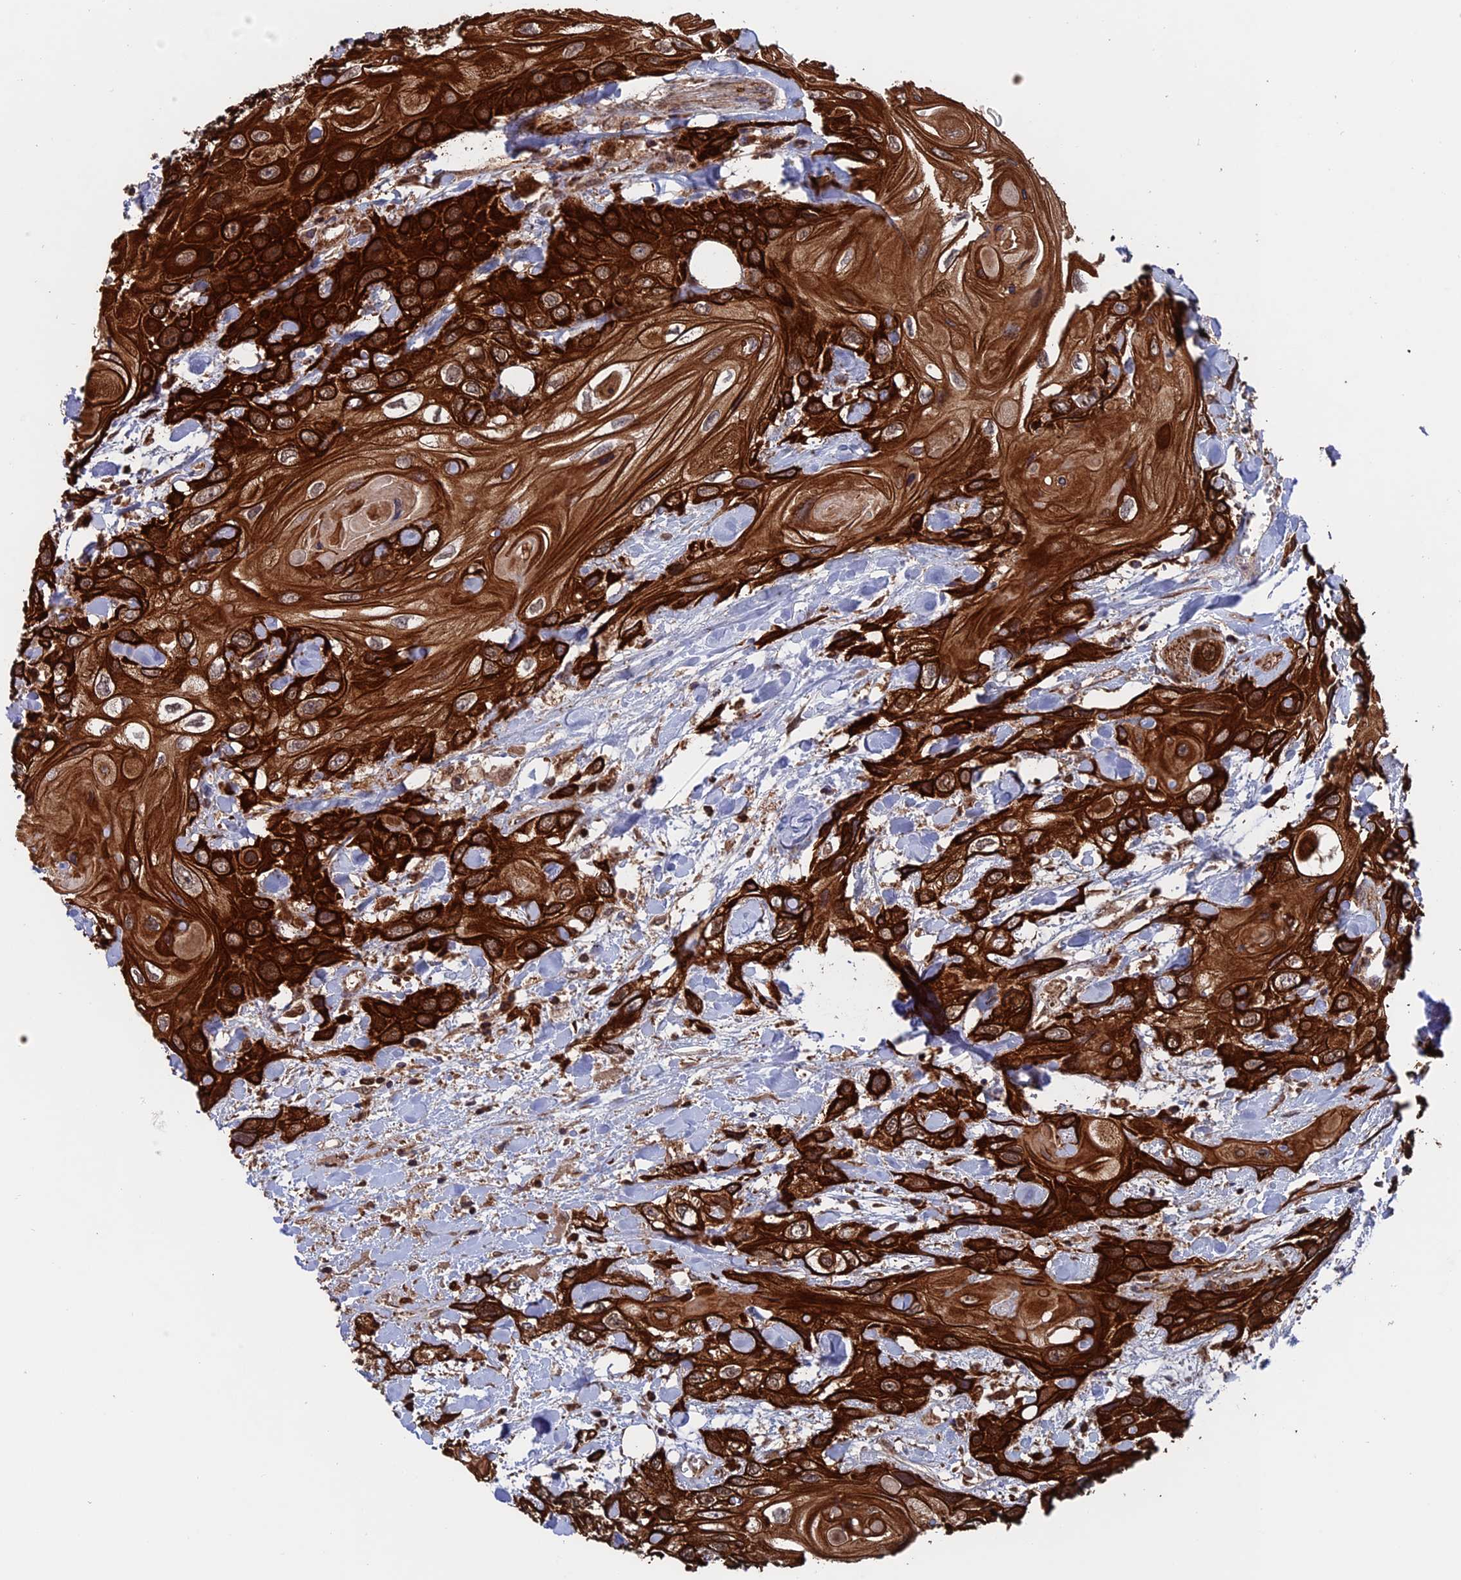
{"staining": {"intensity": "strong", "quantity": ">75%", "location": "cytoplasmic/membranous"}, "tissue": "head and neck cancer", "cell_type": "Tumor cells", "image_type": "cancer", "snomed": [{"axis": "morphology", "description": "Squamous cell carcinoma, NOS"}, {"axis": "topography", "description": "Head-Neck"}], "caption": "Immunohistochemical staining of human head and neck squamous cell carcinoma displays strong cytoplasmic/membranous protein staining in approximately >75% of tumor cells. (Stains: DAB in brown, nuclei in blue, Microscopy: brightfield microscopy at high magnification).", "gene": "DTYMK", "patient": {"sex": "female", "age": 43}}